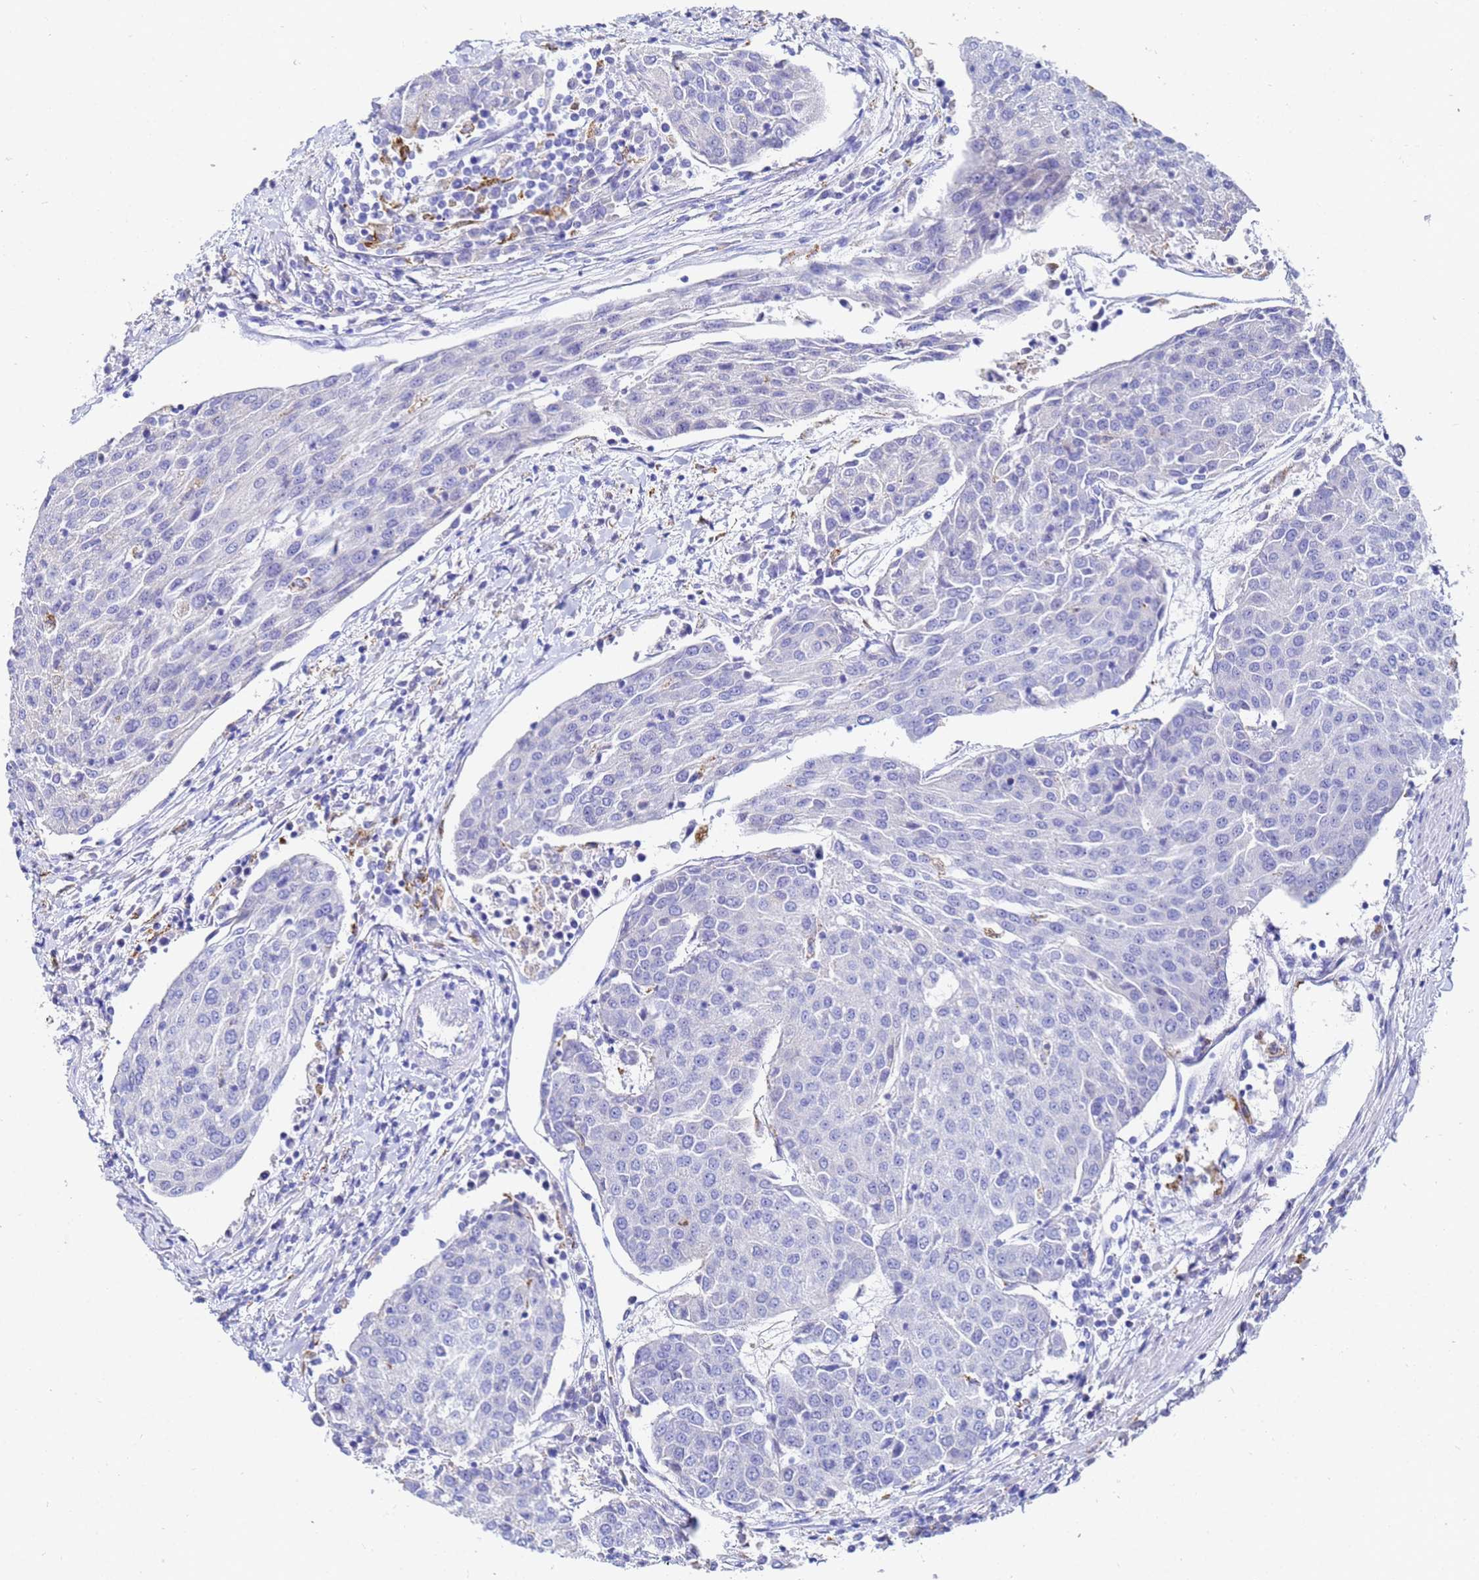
{"staining": {"intensity": "negative", "quantity": "none", "location": "none"}, "tissue": "urothelial cancer", "cell_type": "Tumor cells", "image_type": "cancer", "snomed": [{"axis": "morphology", "description": "Urothelial carcinoma, High grade"}, {"axis": "topography", "description": "Urinary bladder"}], "caption": "Immunohistochemical staining of human high-grade urothelial carcinoma shows no significant positivity in tumor cells.", "gene": "C2orf72", "patient": {"sex": "female", "age": 85}}